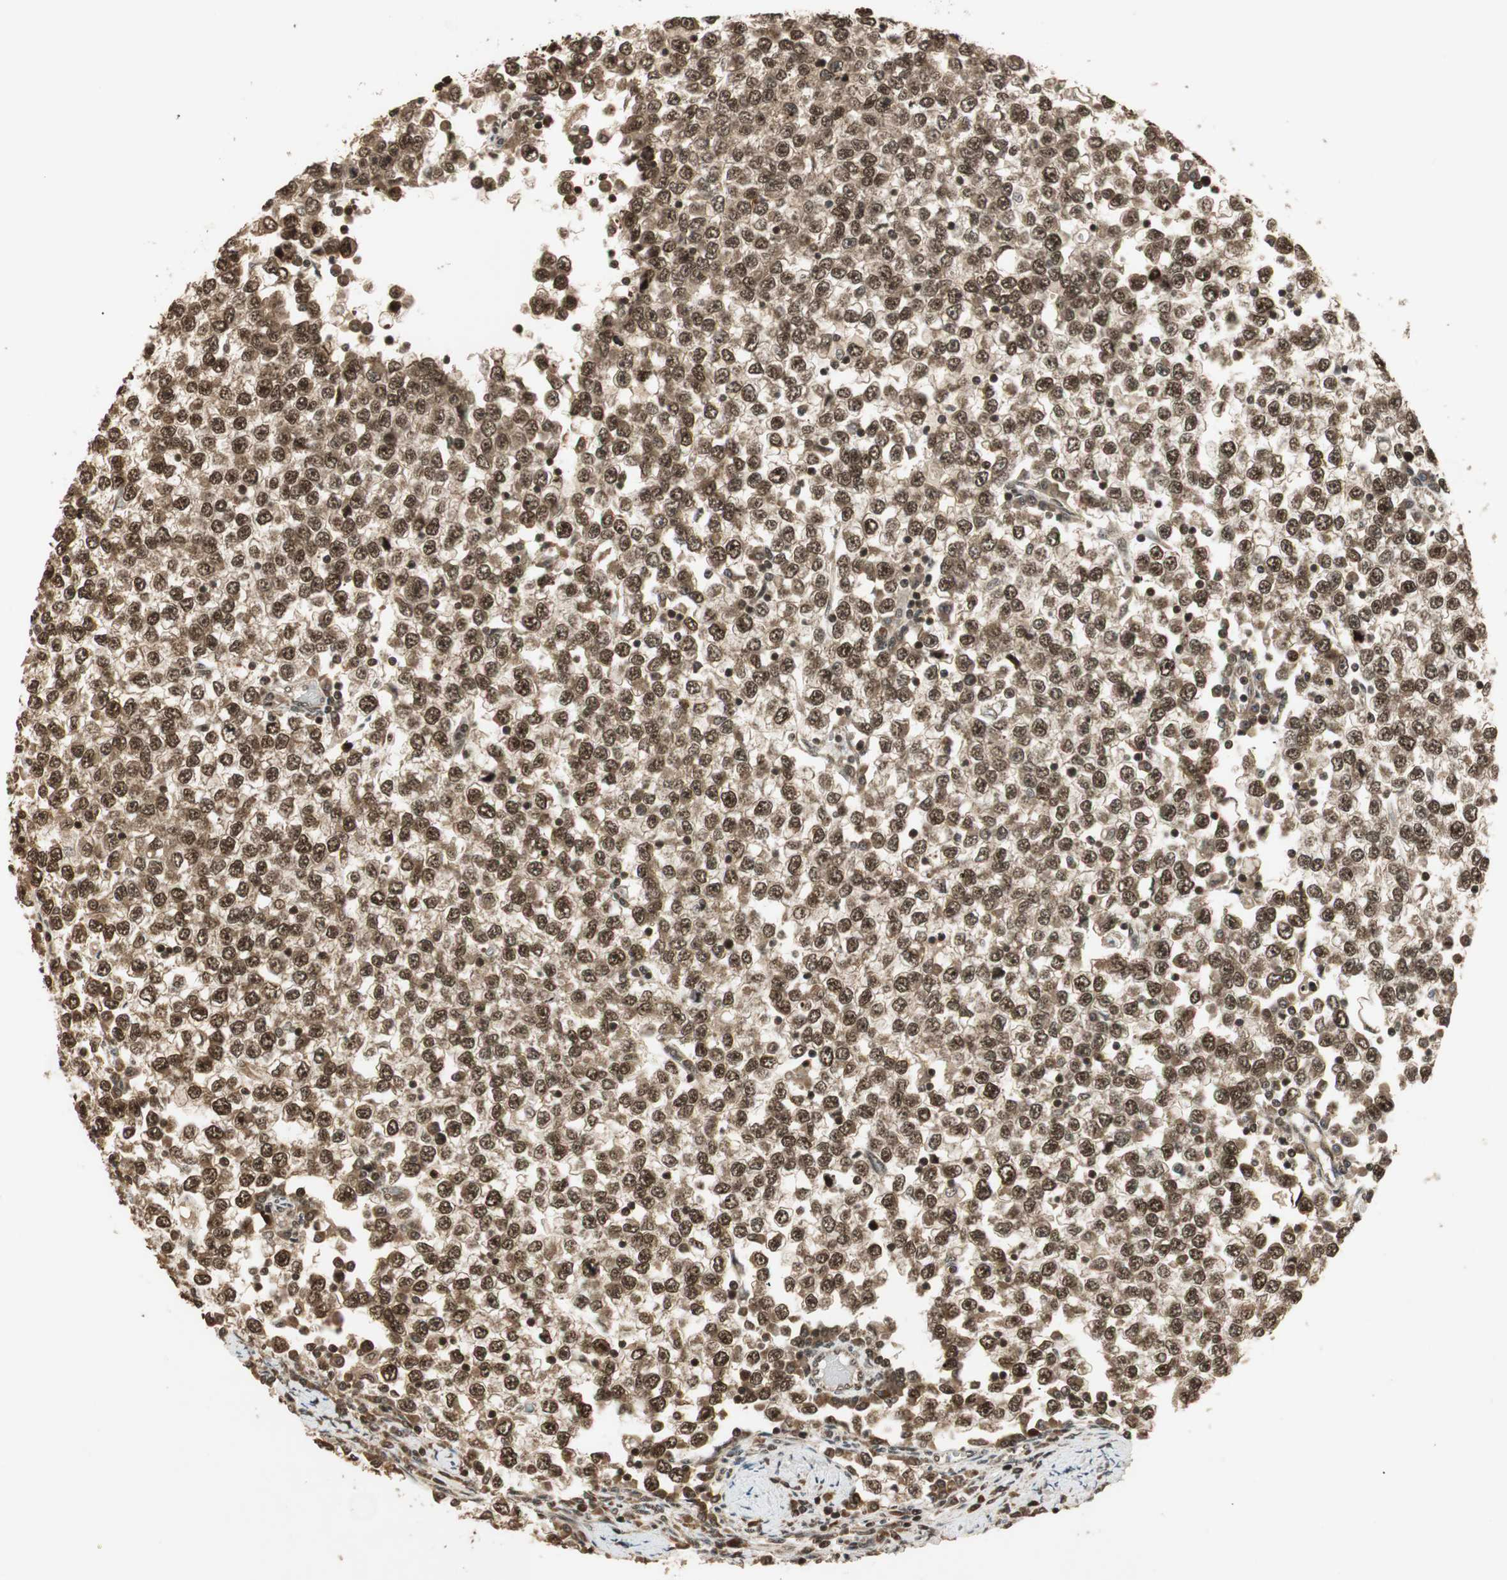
{"staining": {"intensity": "strong", "quantity": ">75%", "location": "cytoplasmic/membranous,nuclear"}, "tissue": "testis cancer", "cell_type": "Tumor cells", "image_type": "cancer", "snomed": [{"axis": "morphology", "description": "Seminoma, NOS"}, {"axis": "topography", "description": "Testis"}], "caption": "Seminoma (testis) stained for a protein (brown) exhibits strong cytoplasmic/membranous and nuclear positive positivity in approximately >75% of tumor cells.", "gene": "RPA3", "patient": {"sex": "male", "age": 65}}